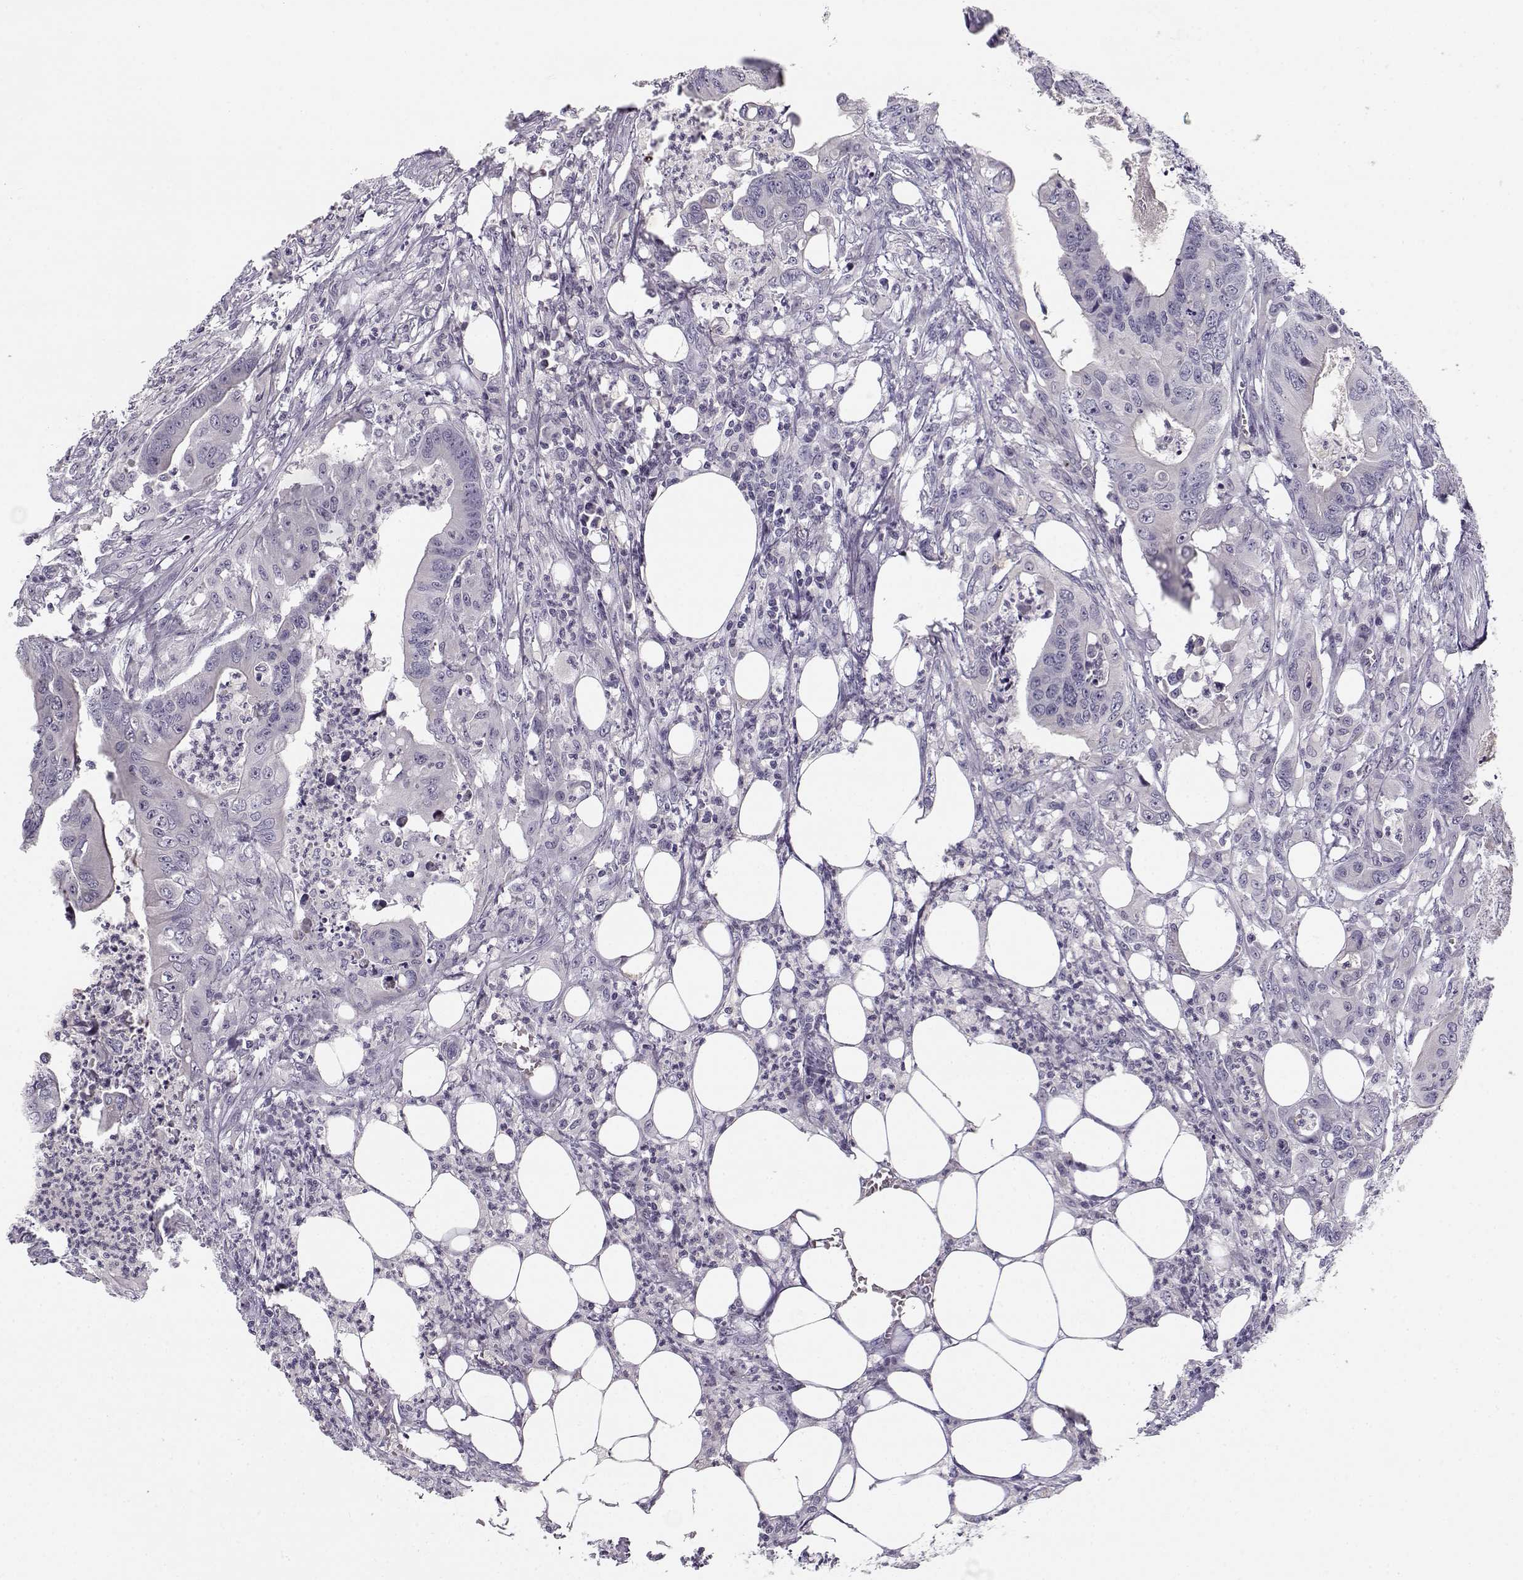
{"staining": {"intensity": "negative", "quantity": "none", "location": "none"}, "tissue": "colorectal cancer", "cell_type": "Tumor cells", "image_type": "cancer", "snomed": [{"axis": "morphology", "description": "Adenocarcinoma, NOS"}, {"axis": "topography", "description": "Colon"}], "caption": "Tumor cells are negative for brown protein staining in adenocarcinoma (colorectal). (Immunohistochemistry, brightfield microscopy, high magnification).", "gene": "DDX25", "patient": {"sex": "male", "age": 84}}